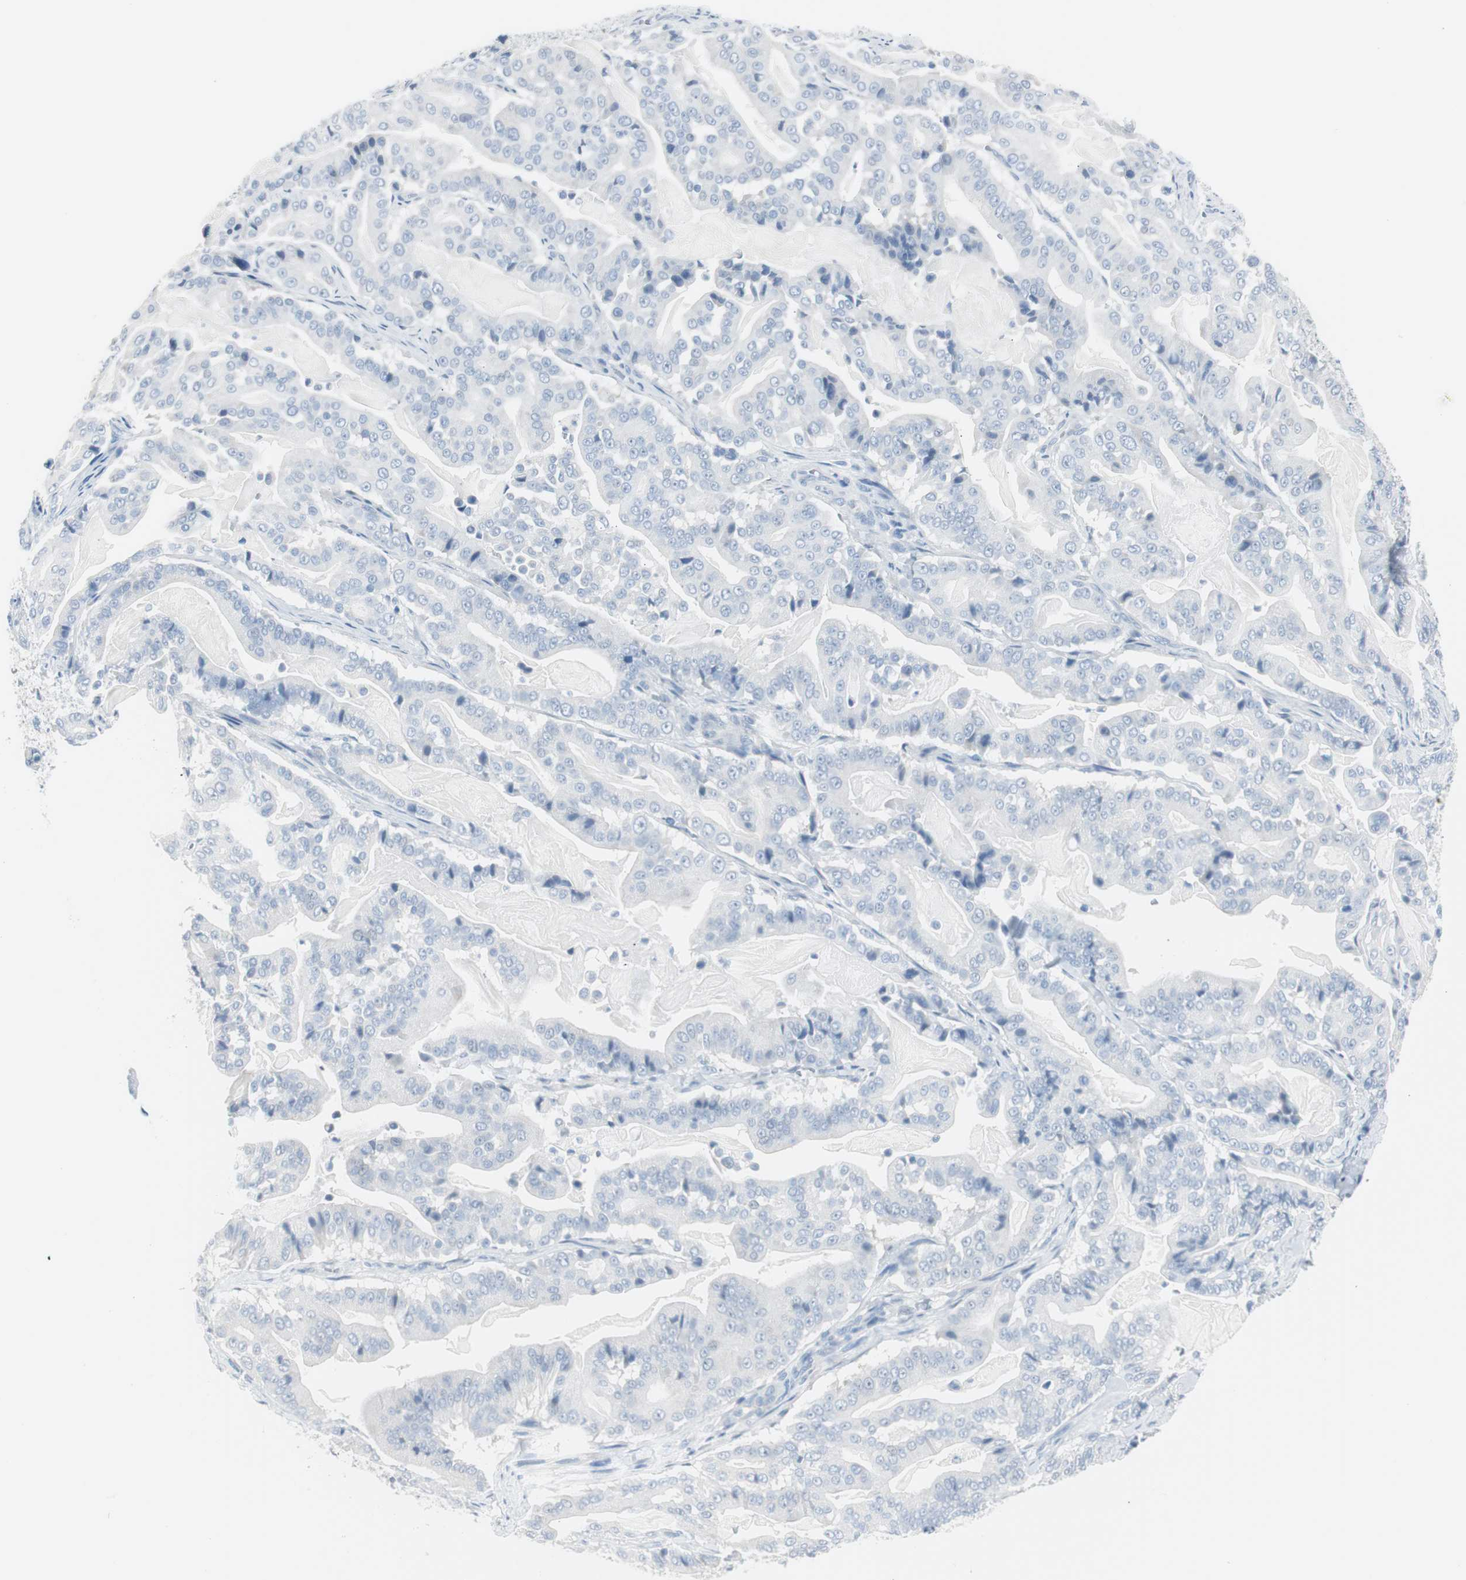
{"staining": {"intensity": "negative", "quantity": "none", "location": "none"}, "tissue": "pancreatic cancer", "cell_type": "Tumor cells", "image_type": "cancer", "snomed": [{"axis": "morphology", "description": "Adenocarcinoma, NOS"}, {"axis": "topography", "description": "Pancreas"}], "caption": "High power microscopy photomicrograph of an immunohistochemistry photomicrograph of pancreatic cancer, revealing no significant expression in tumor cells.", "gene": "S100A7", "patient": {"sex": "male", "age": 63}}